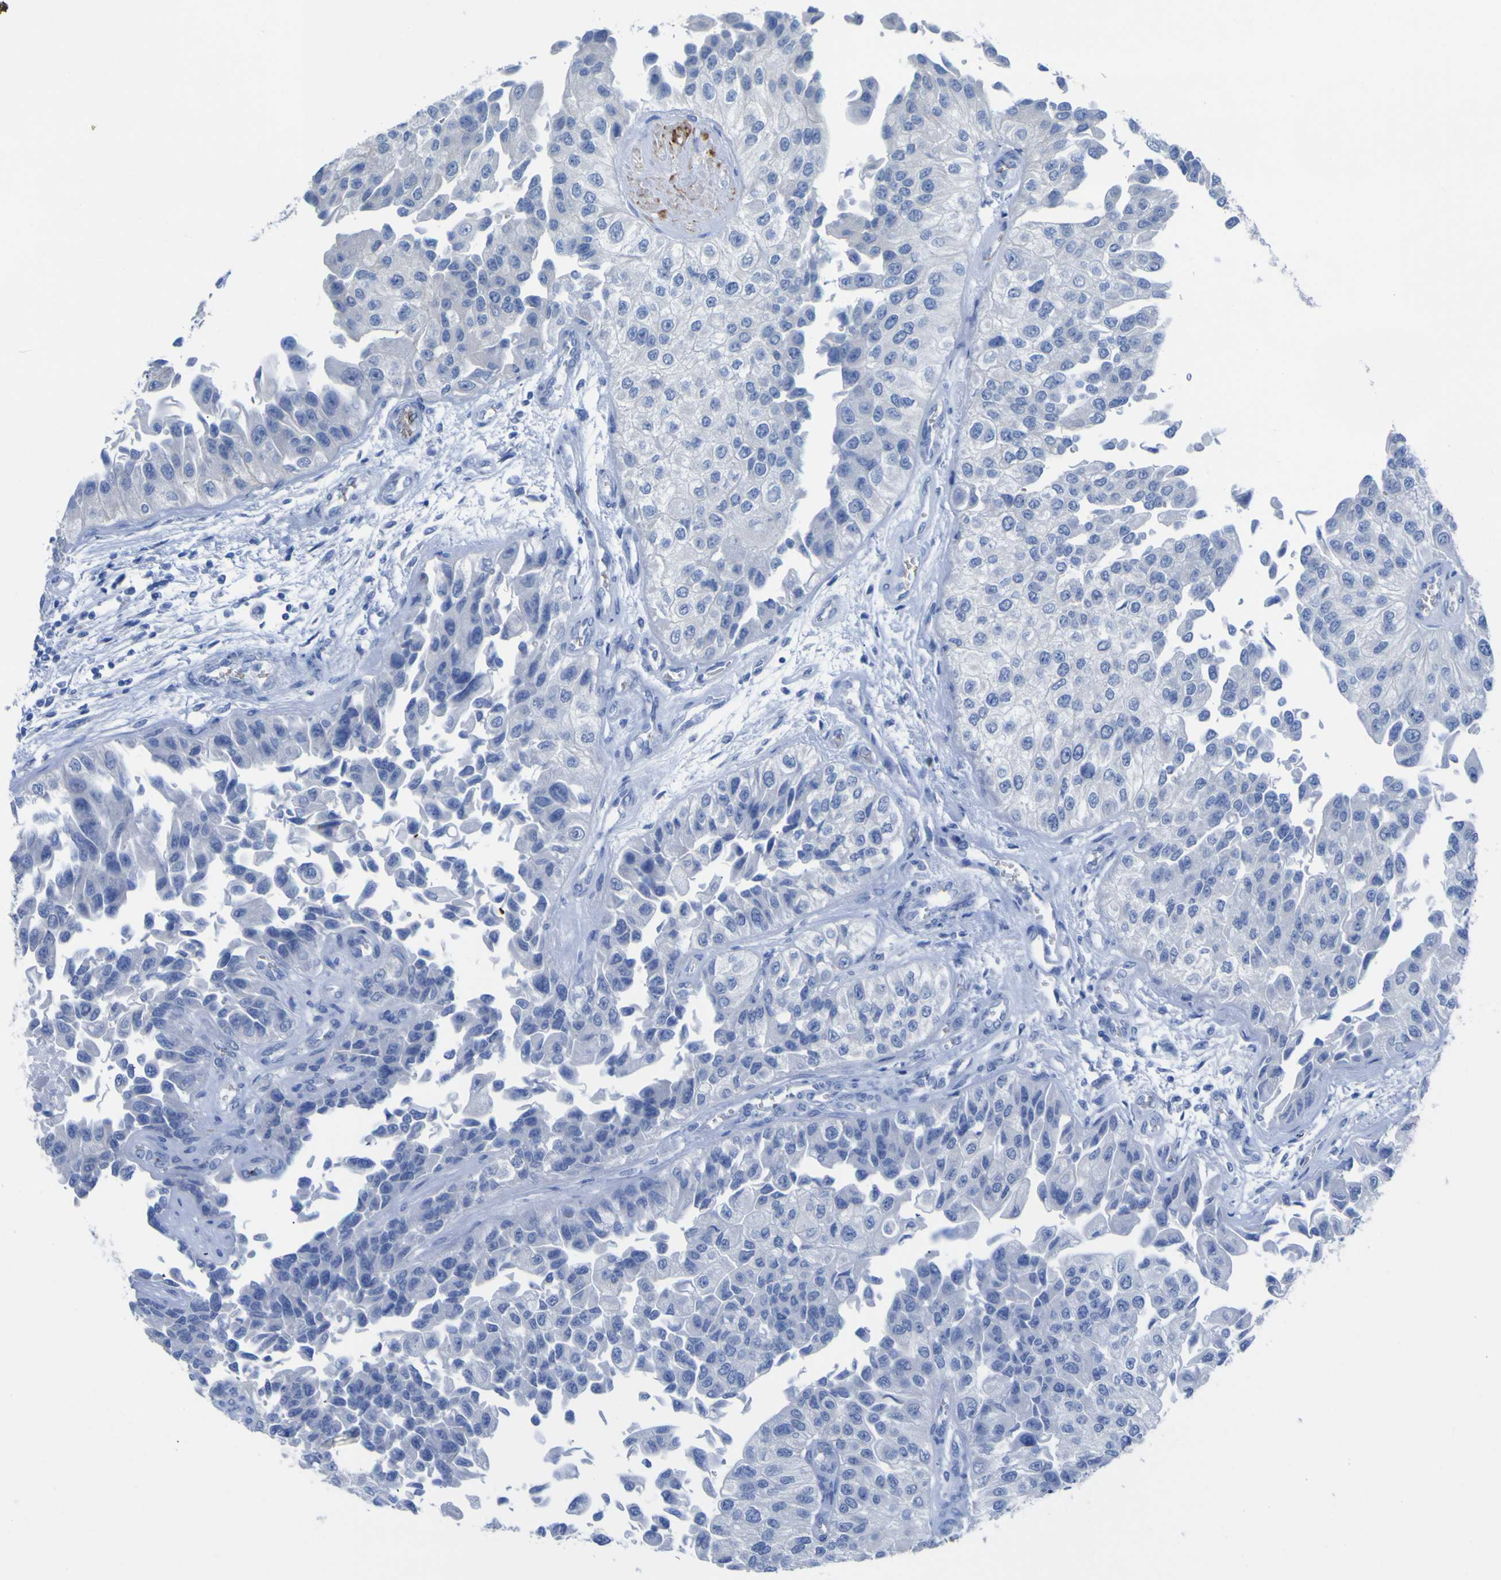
{"staining": {"intensity": "negative", "quantity": "none", "location": "none"}, "tissue": "urothelial cancer", "cell_type": "Tumor cells", "image_type": "cancer", "snomed": [{"axis": "morphology", "description": "Urothelial carcinoma, High grade"}, {"axis": "topography", "description": "Kidney"}, {"axis": "topography", "description": "Urinary bladder"}], "caption": "Immunohistochemistry image of neoplastic tissue: human urothelial cancer stained with DAB demonstrates no significant protein positivity in tumor cells.", "gene": "GCM1", "patient": {"sex": "male", "age": 77}}